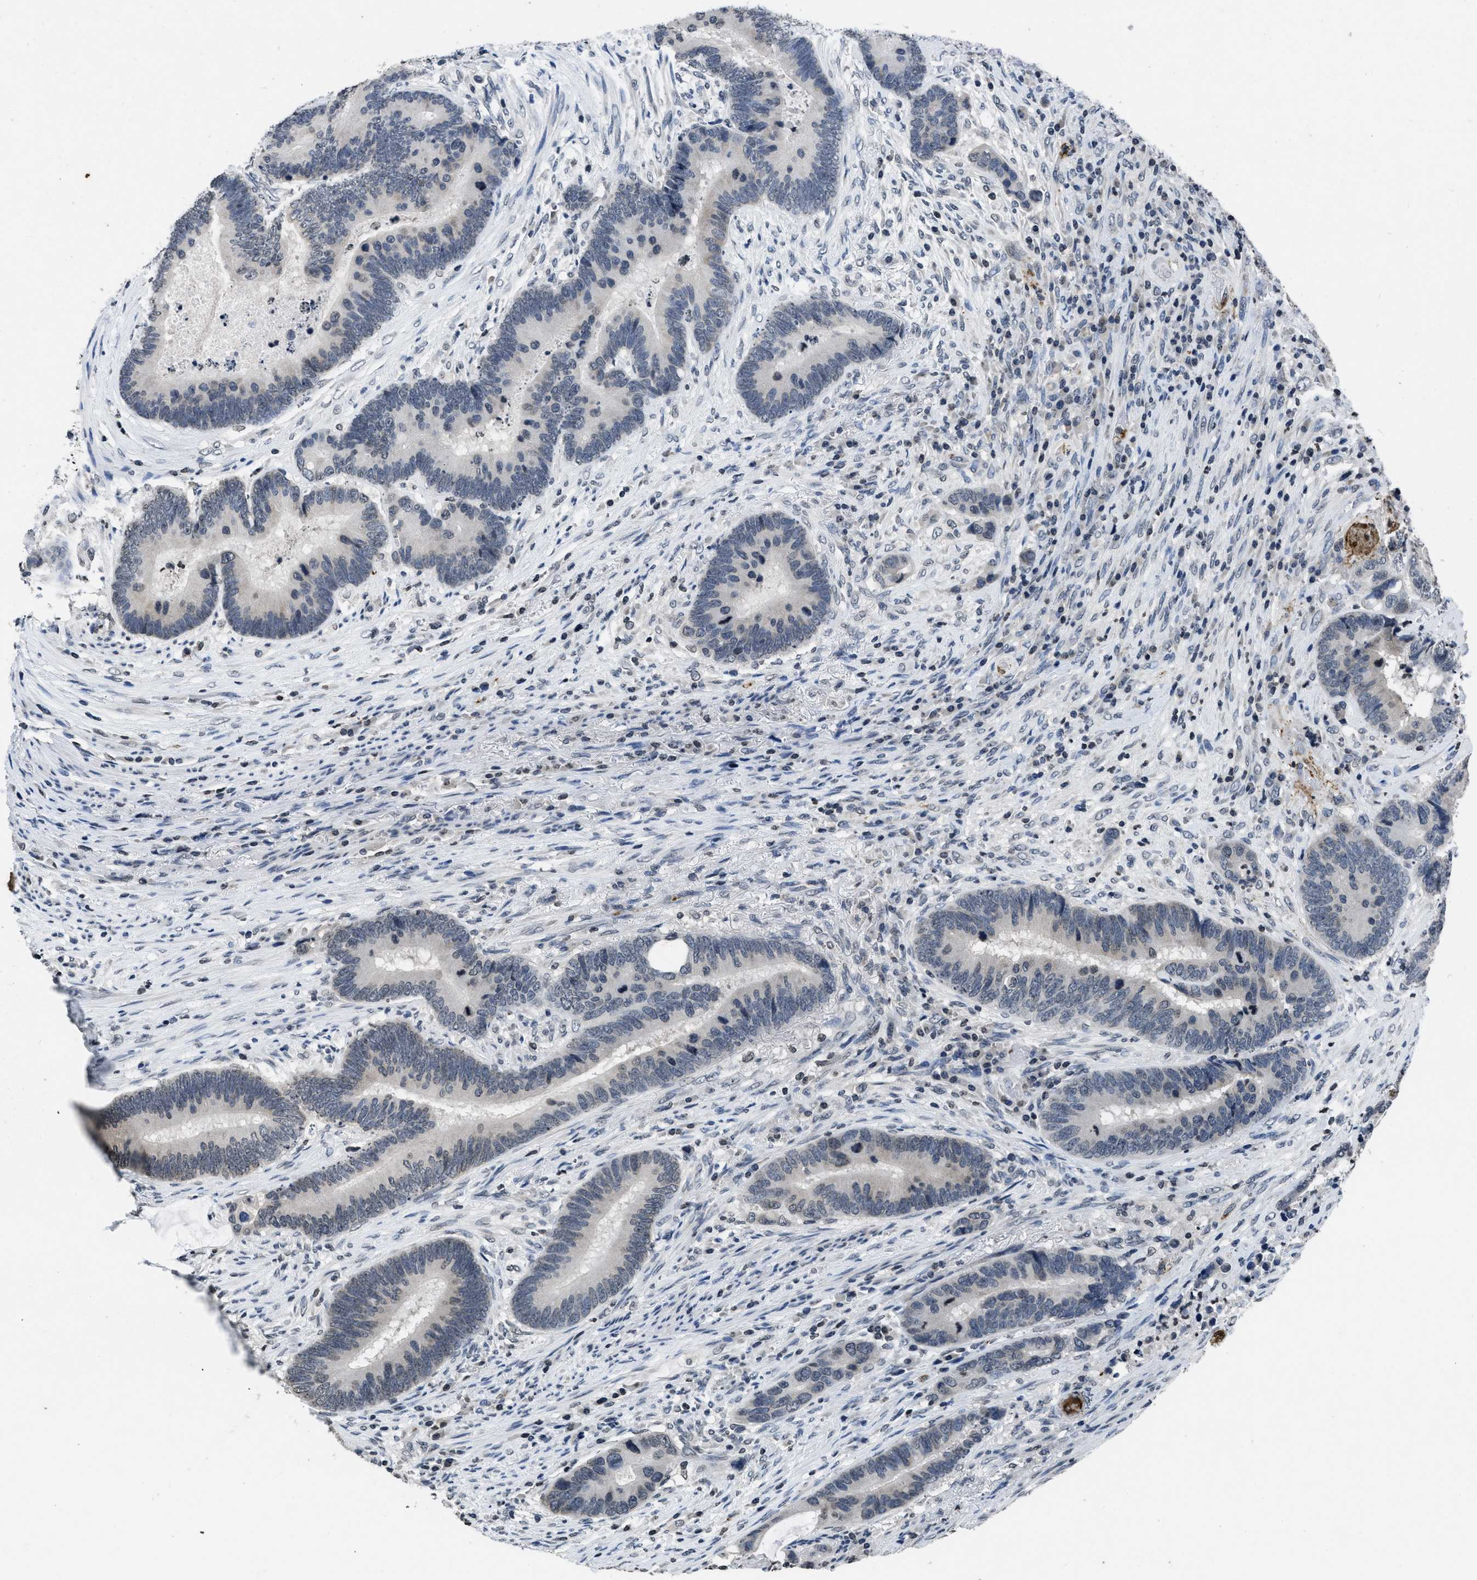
{"staining": {"intensity": "negative", "quantity": "none", "location": "none"}, "tissue": "colorectal cancer", "cell_type": "Tumor cells", "image_type": "cancer", "snomed": [{"axis": "morphology", "description": "Adenocarcinoma, NOS"}, {"axis": "topography", "description": "Rectum"}], "caption": "Tumor cells show no significant protein staining in colorectal adenocarcinoma.", "gene": "ITGA2B", "patient": {"sex": "female", "age": 89}}